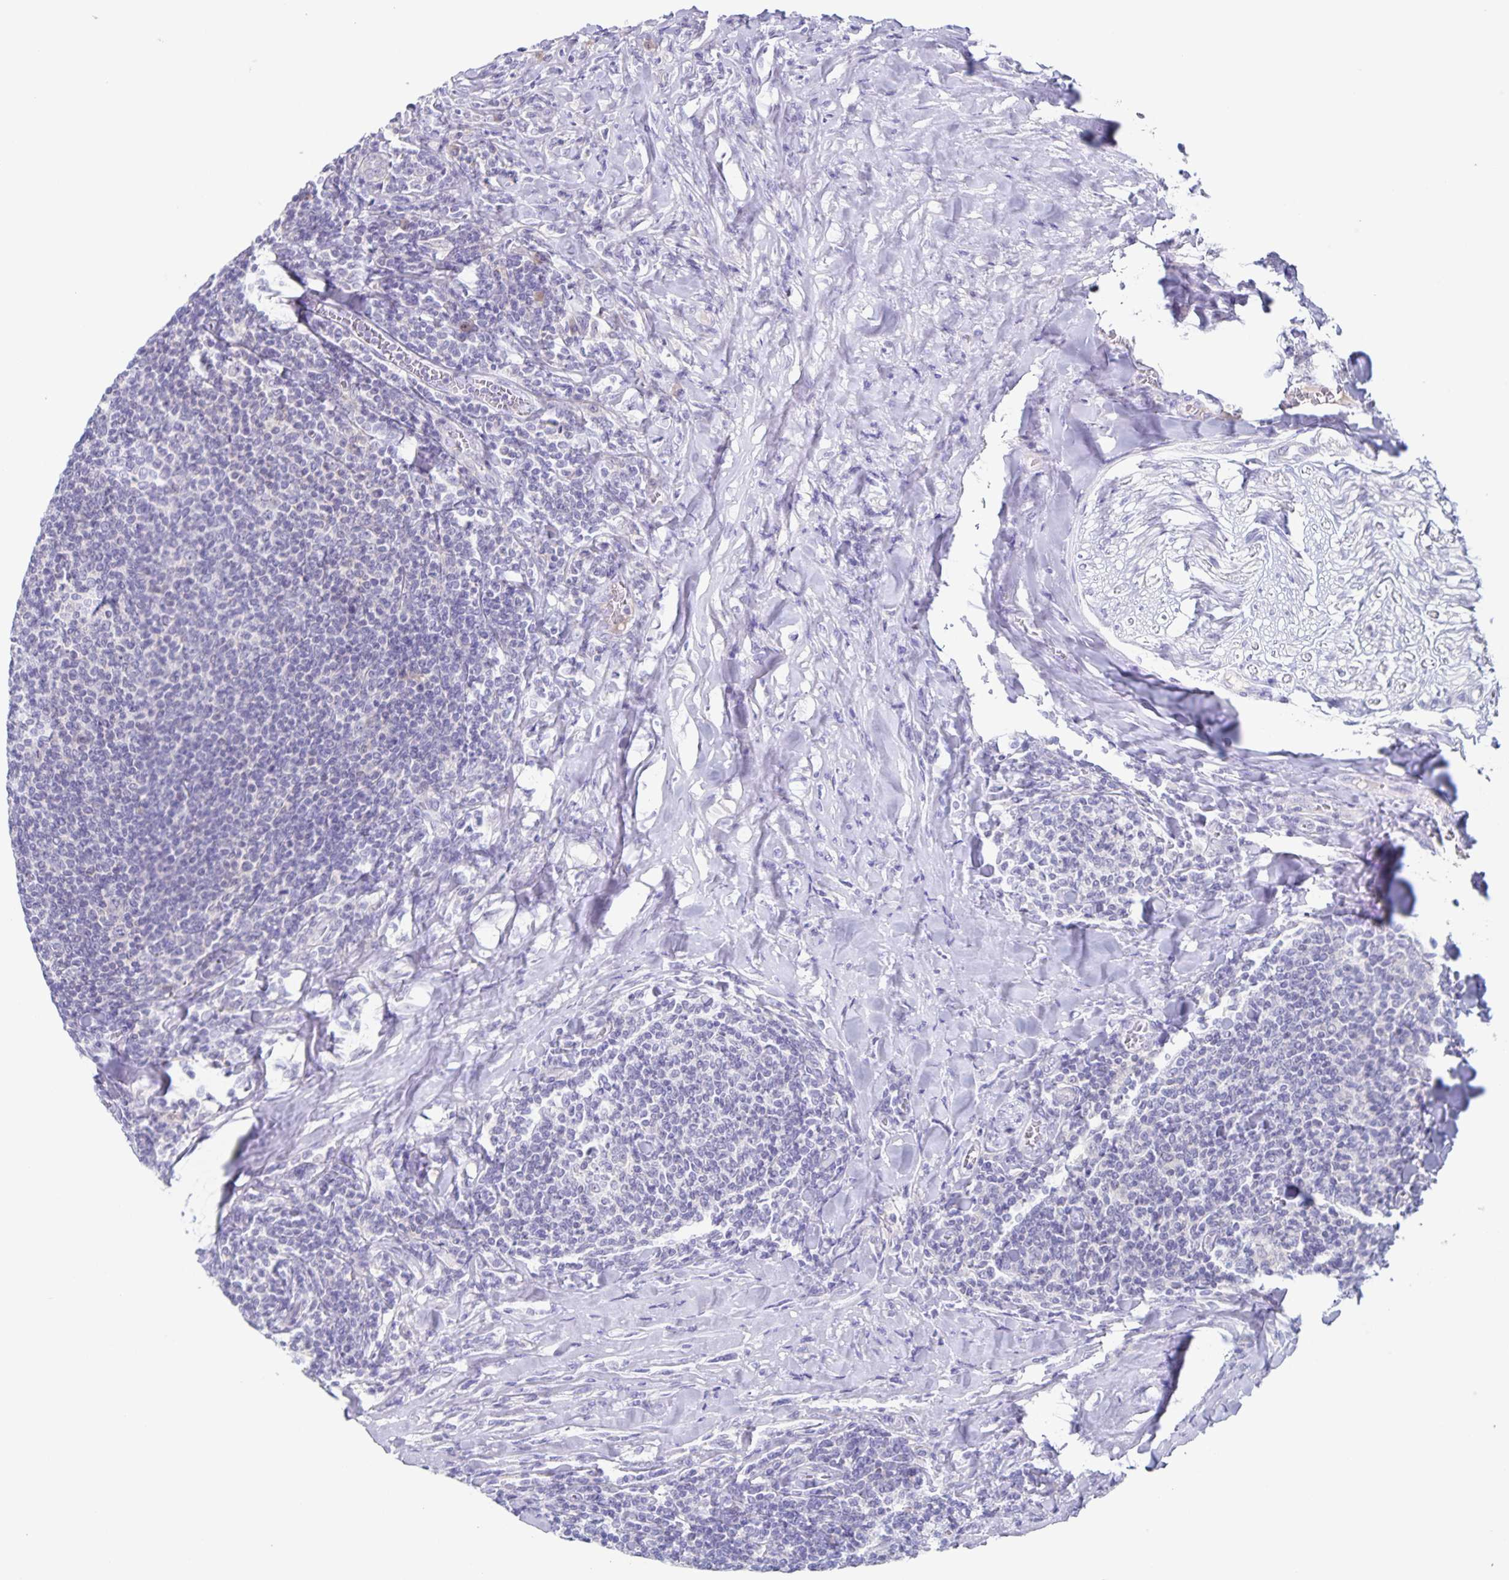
{"staining": {"intensity": "negative", "quantity": "none", "location": "none"}, "tissue": "lymphoma", "cell_type": "Tumor cells", "image_type": "cancer", "snomed": [{"axis": "morphology", "description": "Malignant lymphoma, non-Hodgkin's type, Low grade"}, {"axis": "topography", "description": "Lymph node"}], "caption": "Human malignant lymphoma, non-Hodgkin's type (low-grade) stained for a protein using immunohistochemistry (IHC) displays no positivity in tumor cells.", "gene": "RPL36A", "patient": {"sex": "male", "age": 52}}